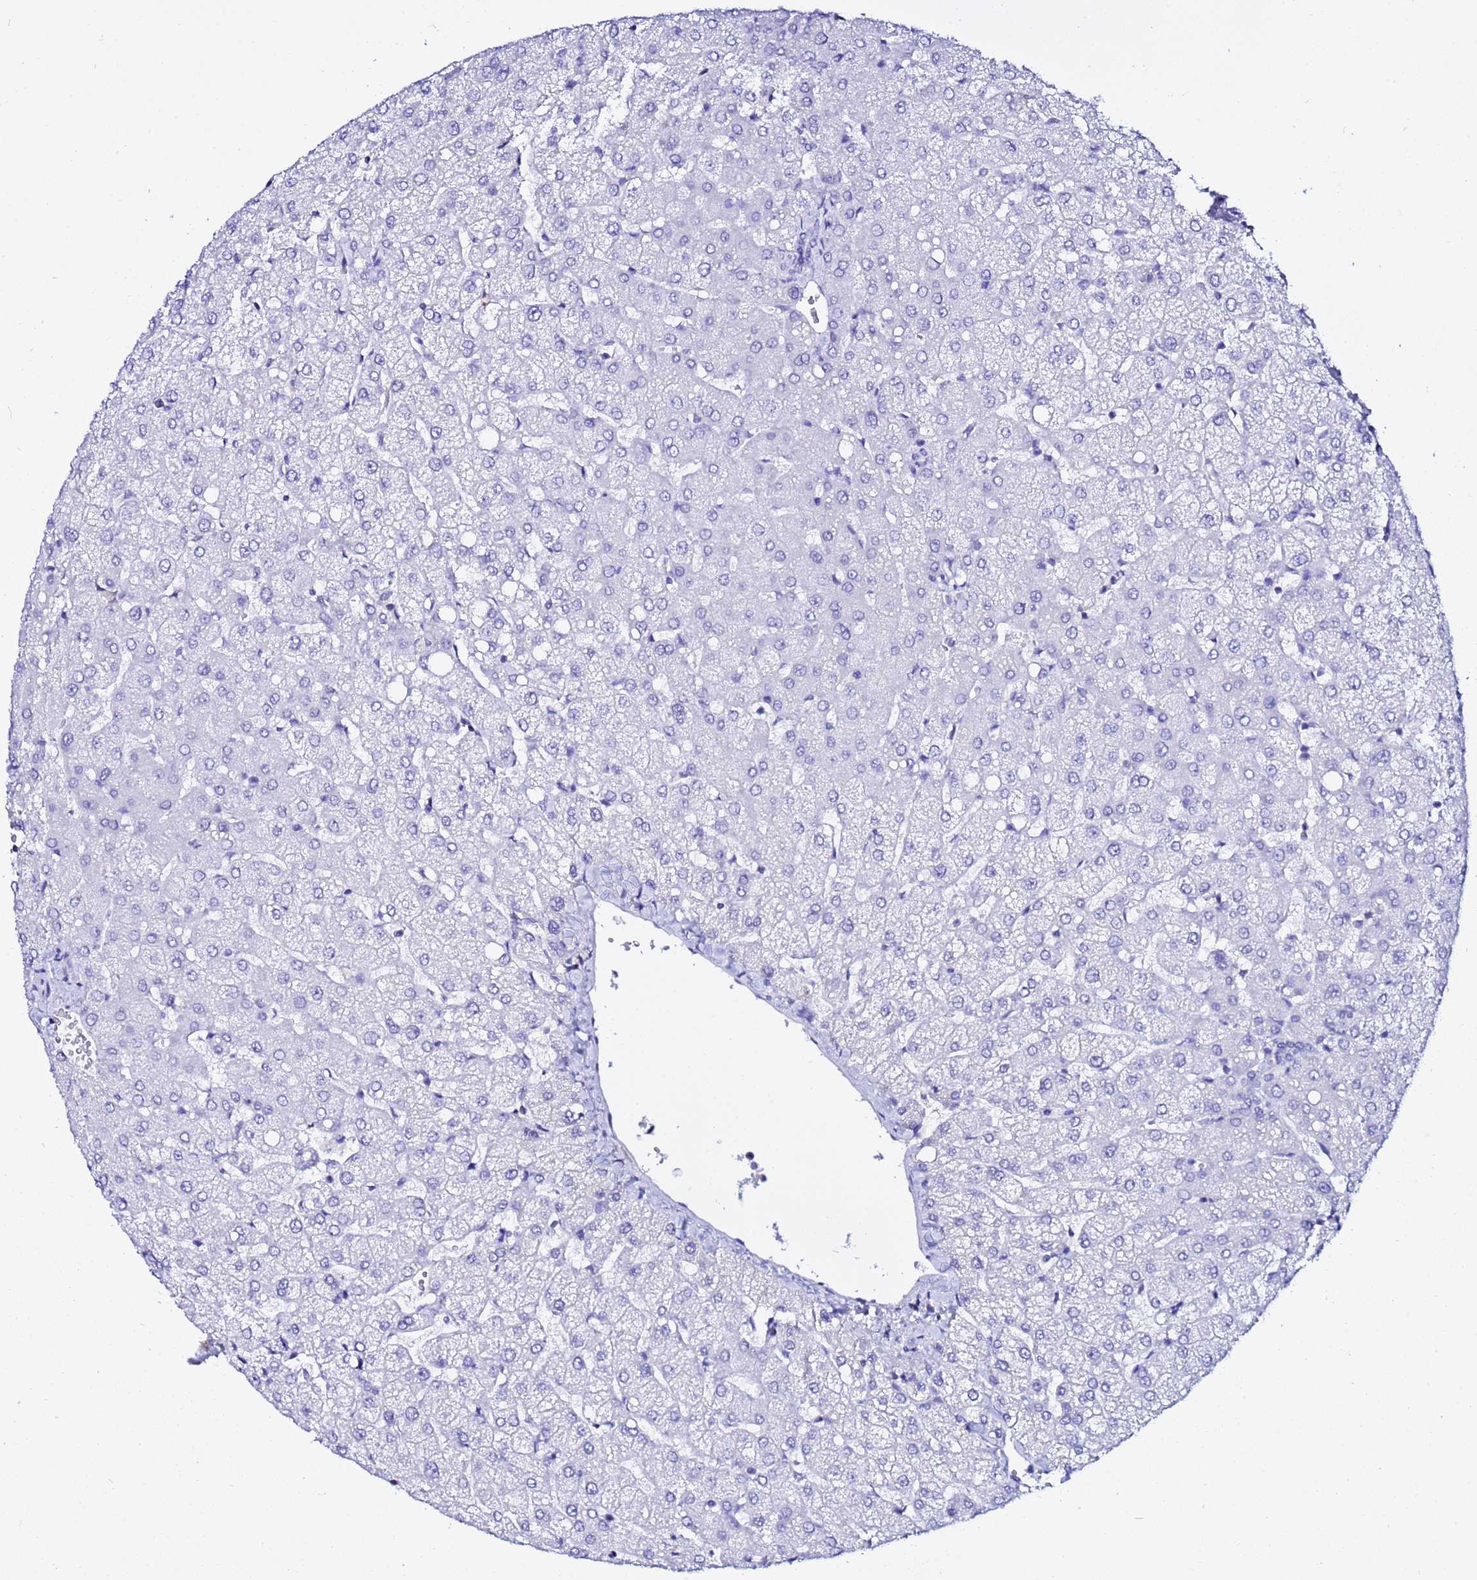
{"staining": {"intensity": "negative", "quantity": "none", "location": "none"}, "tissue": "liver", "cell_type": "Hepatocytes", "image_type": "normal", "snomed": [{"axis": "morphology", "description": "Normal tissue, NOS"}, {"axis": "topography", "description": "Liver"}], "caption": "A high-resolution image shows immunohistochemistry (IHC) staining of benign liver, which exhibits no significant expression in hepatocytes. (DAB immunohistochemistry (IHC) with hematoxylin counter stain).", "gene": "LENG1", "patient": {"sex": "female", "age": 54}}